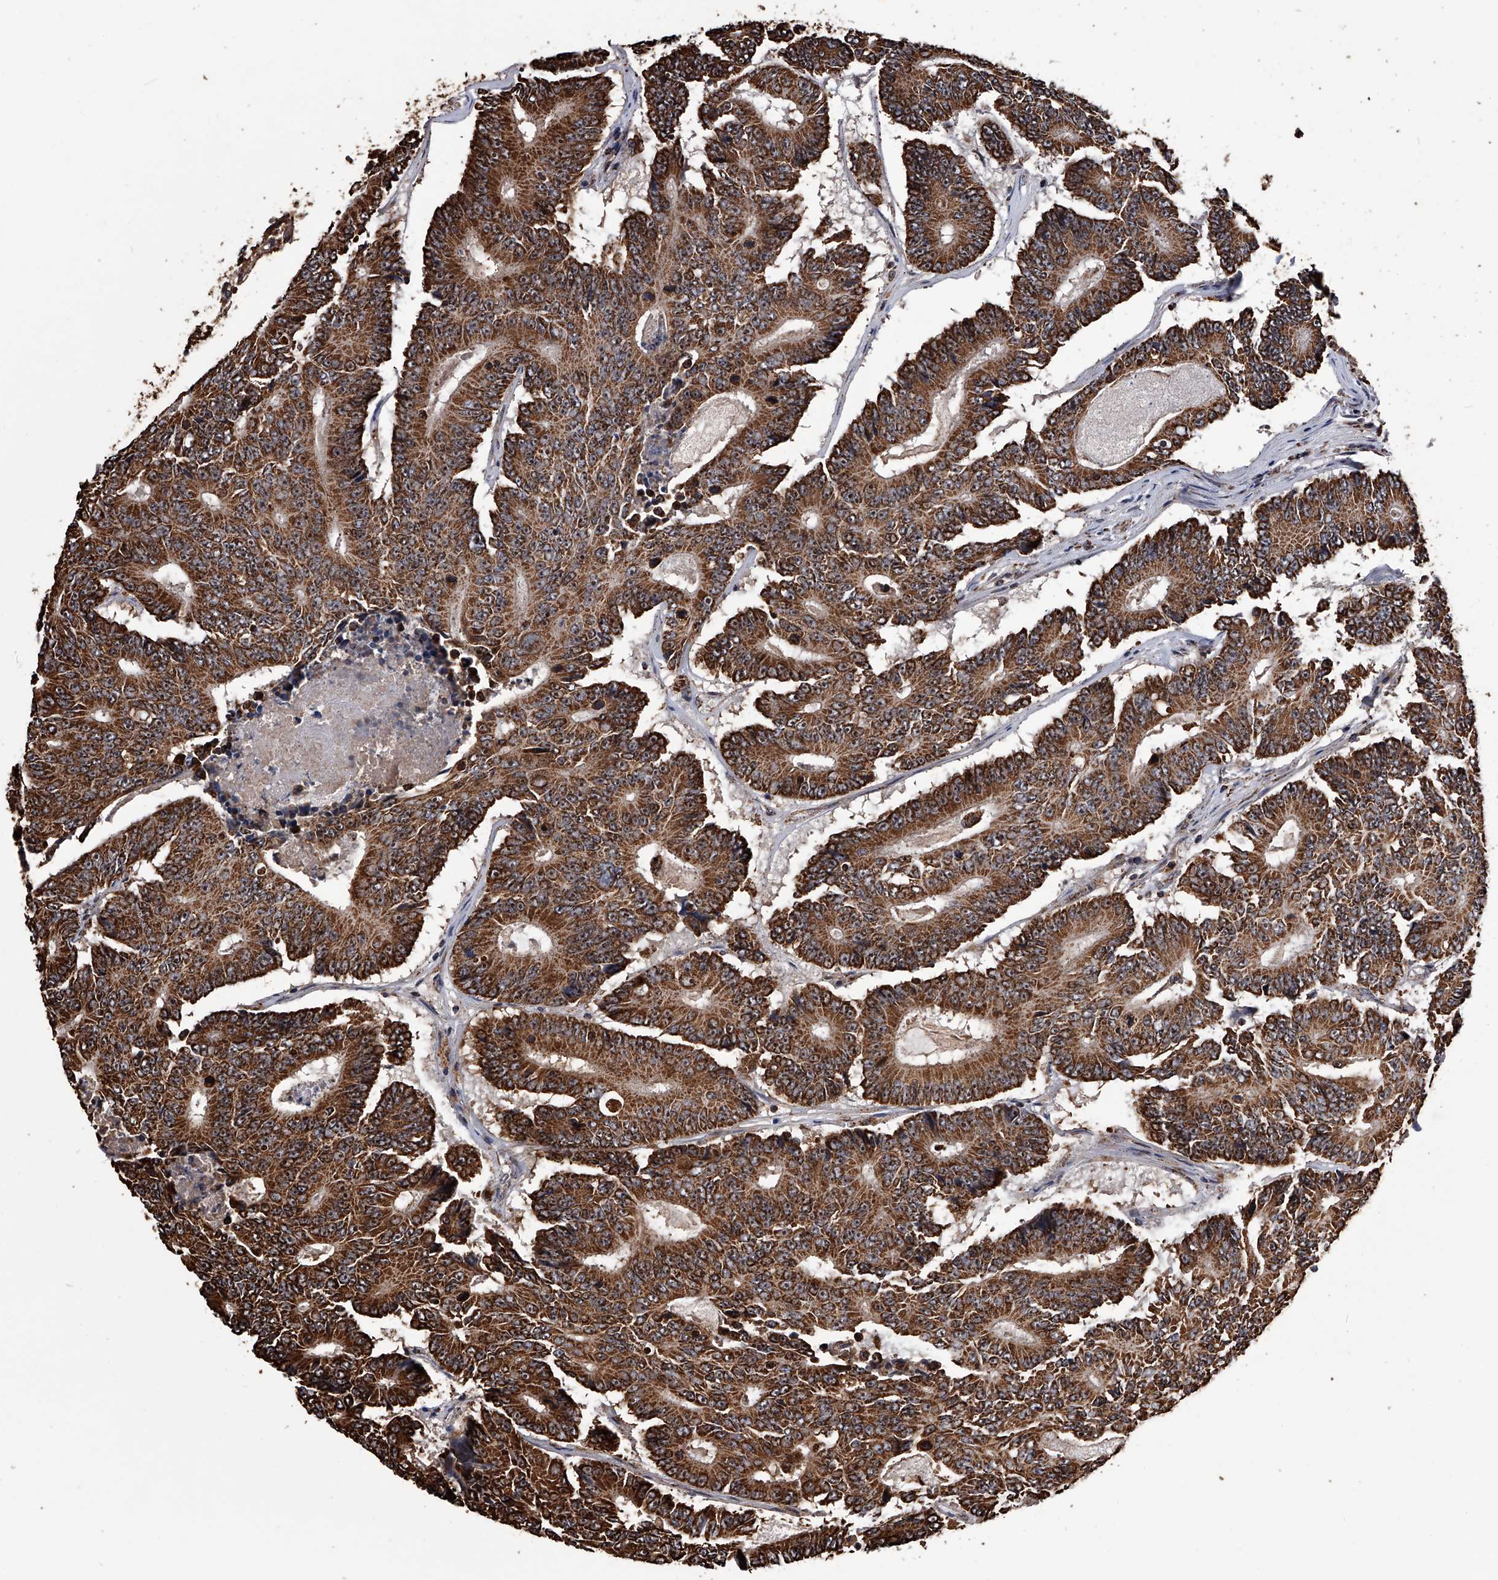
{"staining": {"intensity": "strong", "quantity": ">75%", "location": "cytoplasmic/membranous"}, "tissue": "colorectal cancer", "cell_type": "Tumor cells", "image_type": "cancer", "snomed": [{"axis": "morphology", "description": "Adenocarcinoma, NOS"}, {"axis": "topography", "description": "Colon"}], "caption": "A high amount of strong cytoplasmic/membranous staining is seen in approximately >75% of tumor cells in colorectal cancer tissue. (IHC, brightfield microscopy, high magnification).", "gene": "SMPDL3A", "patient": {"sex": "male", "age": 83}}